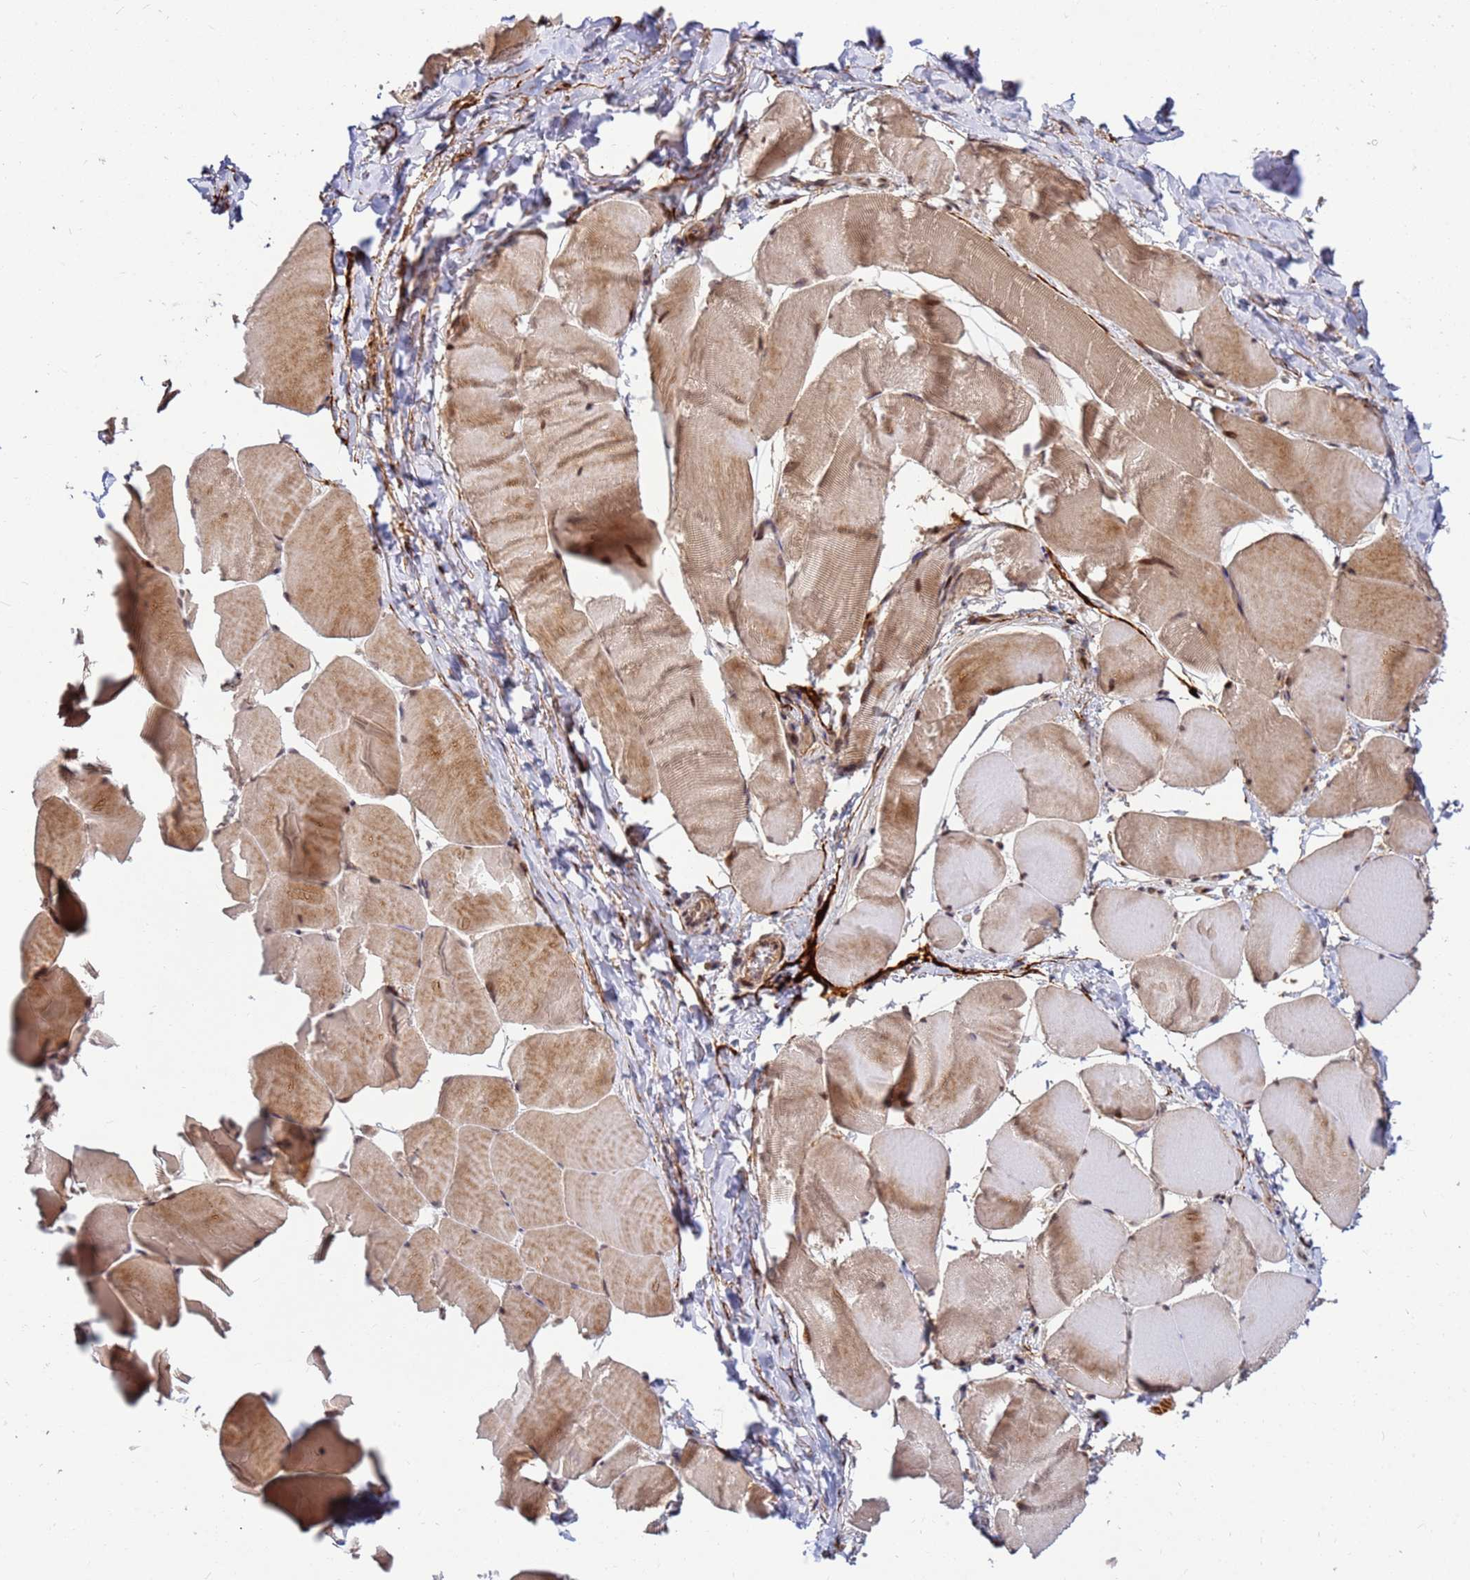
{"staining": {"intensity": "moderate", "quantity": ">75%", "location": "cytoplasmic/membranous"}, "tissue": "skeletal muscle", "cell_type": "Myocytes", "image_type": "normal", "snomed": [{"axis": "morphology", "description": "Normal tissue, NOS"}, {"axis": "topography", "description": "Skeletal muscle"}], "caption": "A brown stain shows moderate cytoplasmic/membranous expression of a protein in myocytes of unremarkable human skeletal muscle. The protein of interest is shown in brown color, while the nuclei are stained blue.", "gene": "DUS4L", "patient": {"sex": "male", "age": 25}}